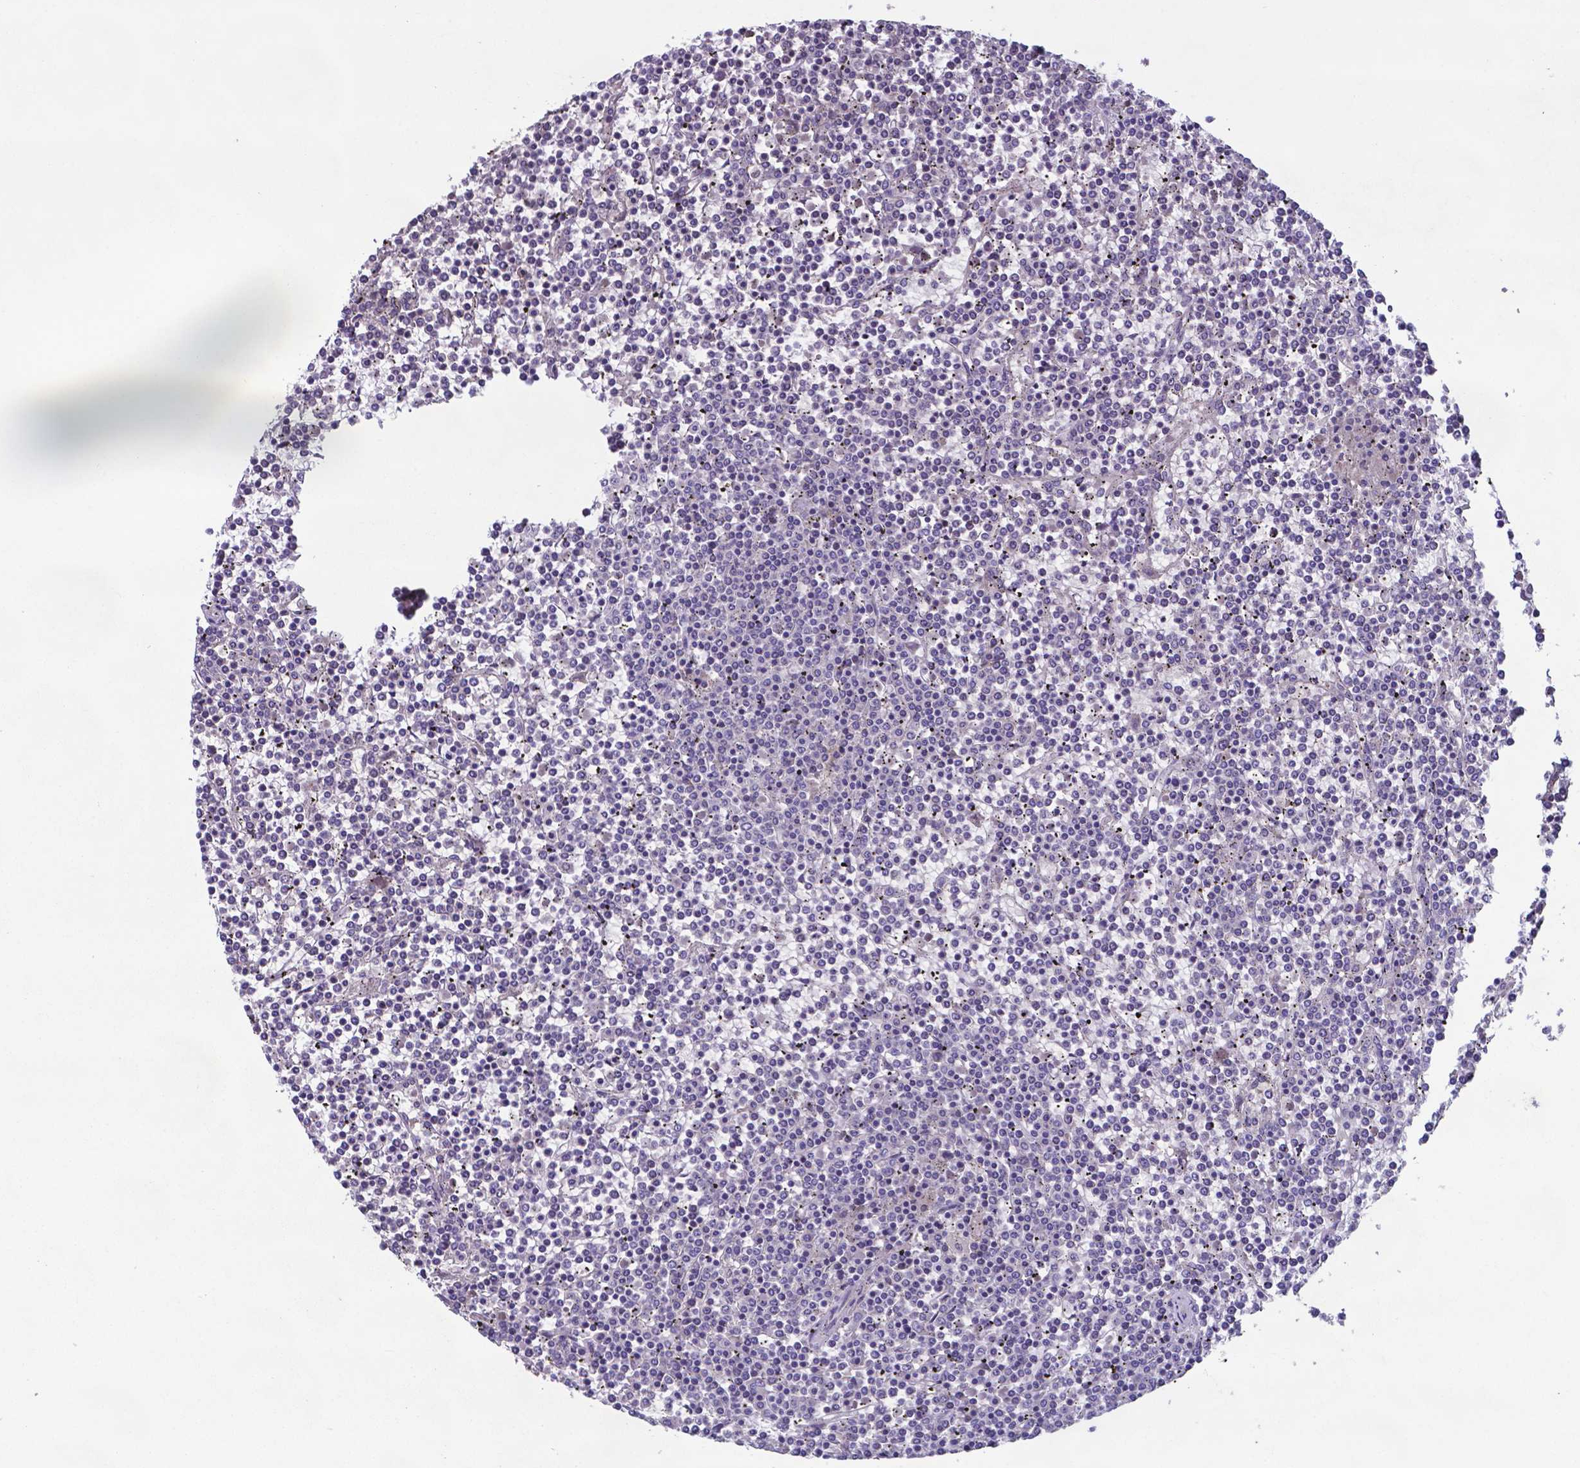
{"staining": {"intensity": "negative", "quantity": "none", "location": "none"}, "tissue": "lymphoma", "cell_type": "Tumor cells", "image_type": "cancer", "snomed": [{"axis": "morphology", "description": "Malignant lymphoma, non-Hodgkin's type, Low grade"}, {"axis": "topography", "description": "Spleen"}], "caption": "Lymphoma was stained to show a protein in brown. There is no significant staining in tumor cells. (Stains: DAB (3,3'-diaminobenzidine) immunohistochemistry (IHC) with hematoxylin counter stain, Microscopy: brightfield microscopy at high magnification).", "gene": "TYRO3", "patient": {"sex": "female", "age": 19}}